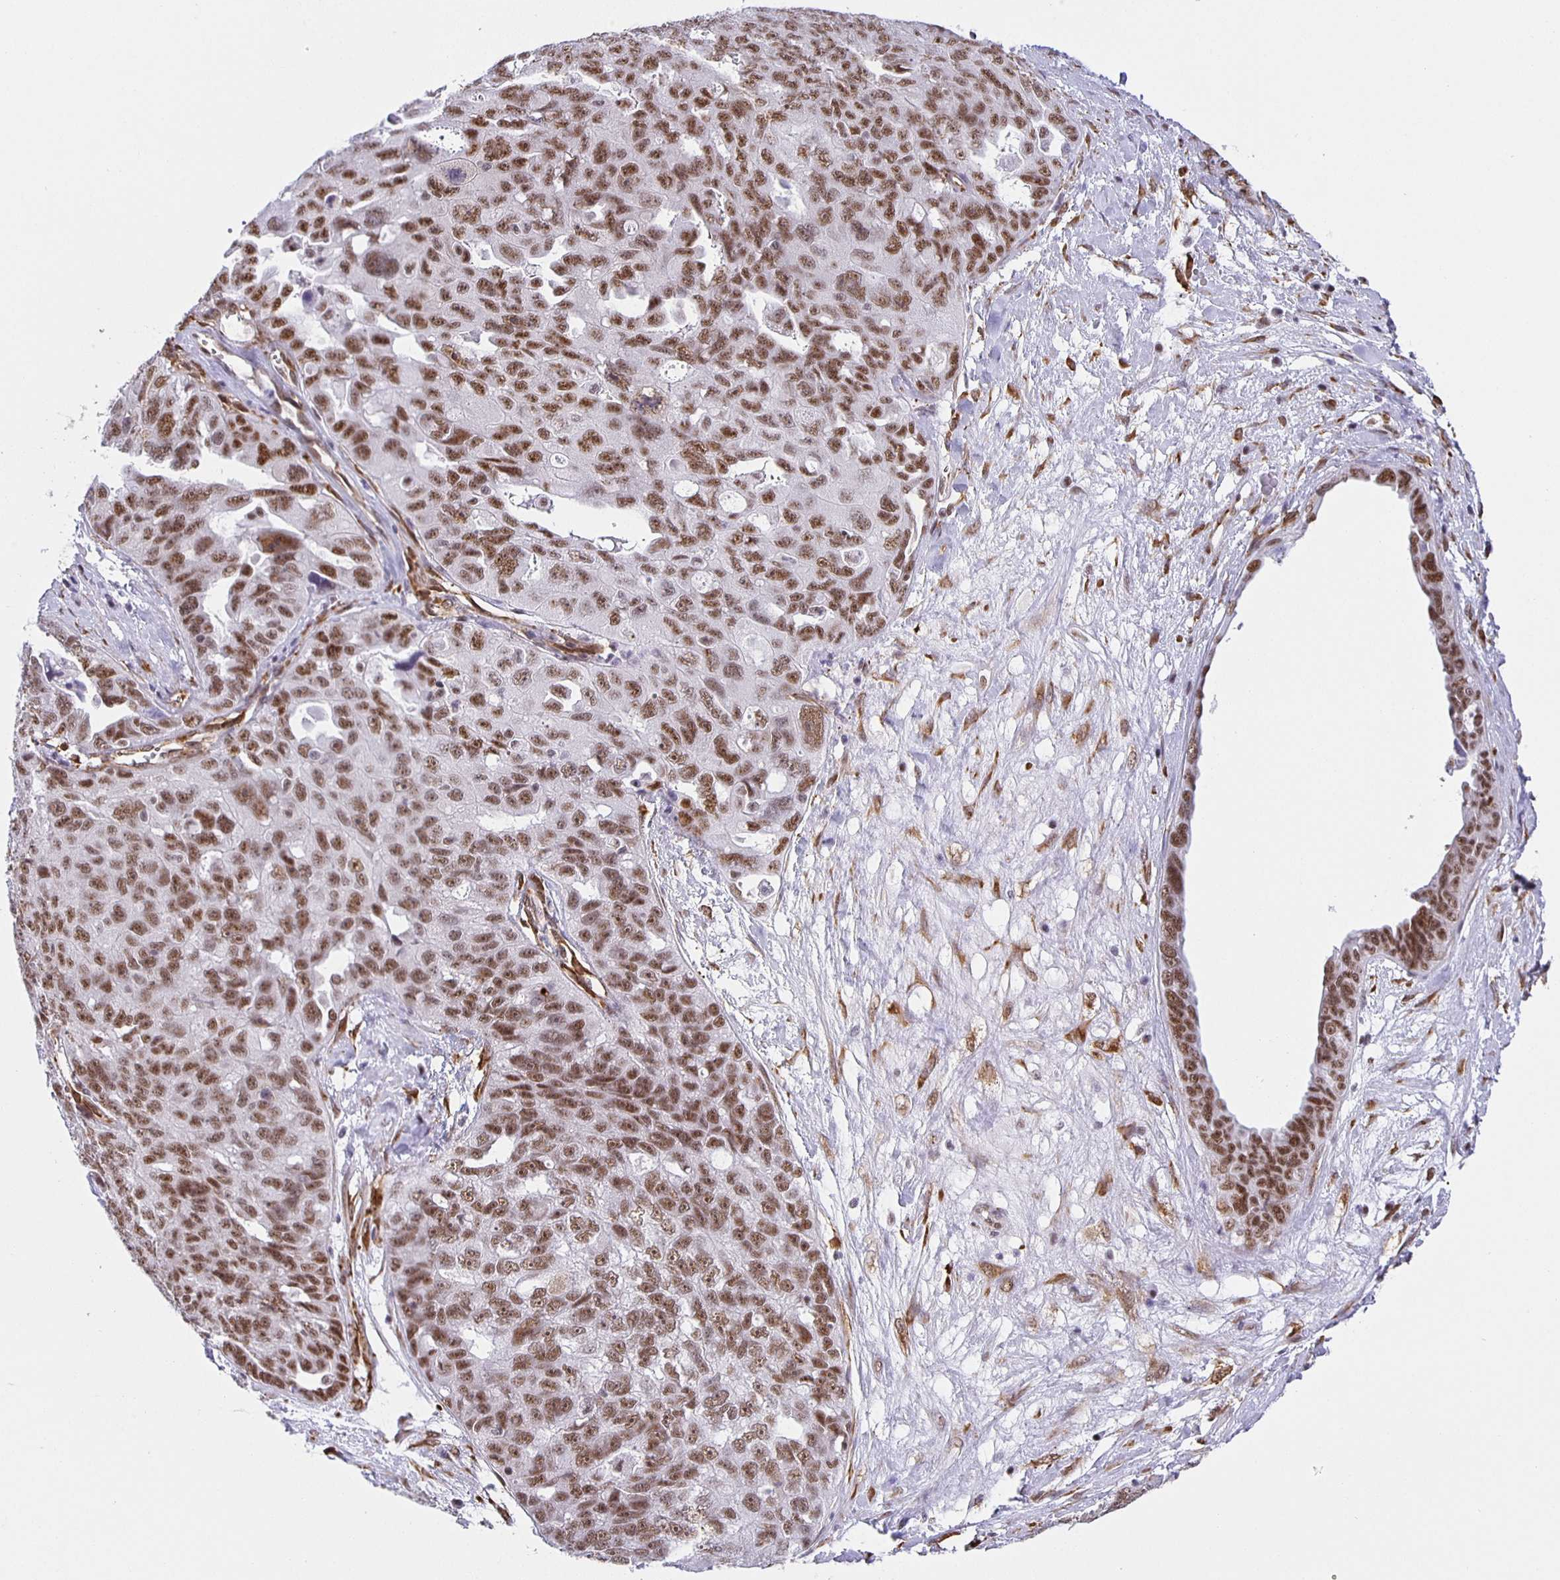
{"staining": {"intensity": "moderate", "quantity": ">75%", "location": "nuclear"}, "tissue": "ovarian cancer", "cell_type": "Tumor cells", "image_type": "cancer", "snomed": [{"axis": "morphology", "description": "Carcinoma, endometroid"}, {"axis": "topography", "description": "Ovary"}], "caption": "This image demonstrates IHC staining of human ovarian cancer (endometroid carcinoma), with medium moderate nuclear expression in approximately >75% of tumor cells.", "gene": "ZRANB2", "patient": {"sex": "female", "age": 70}}